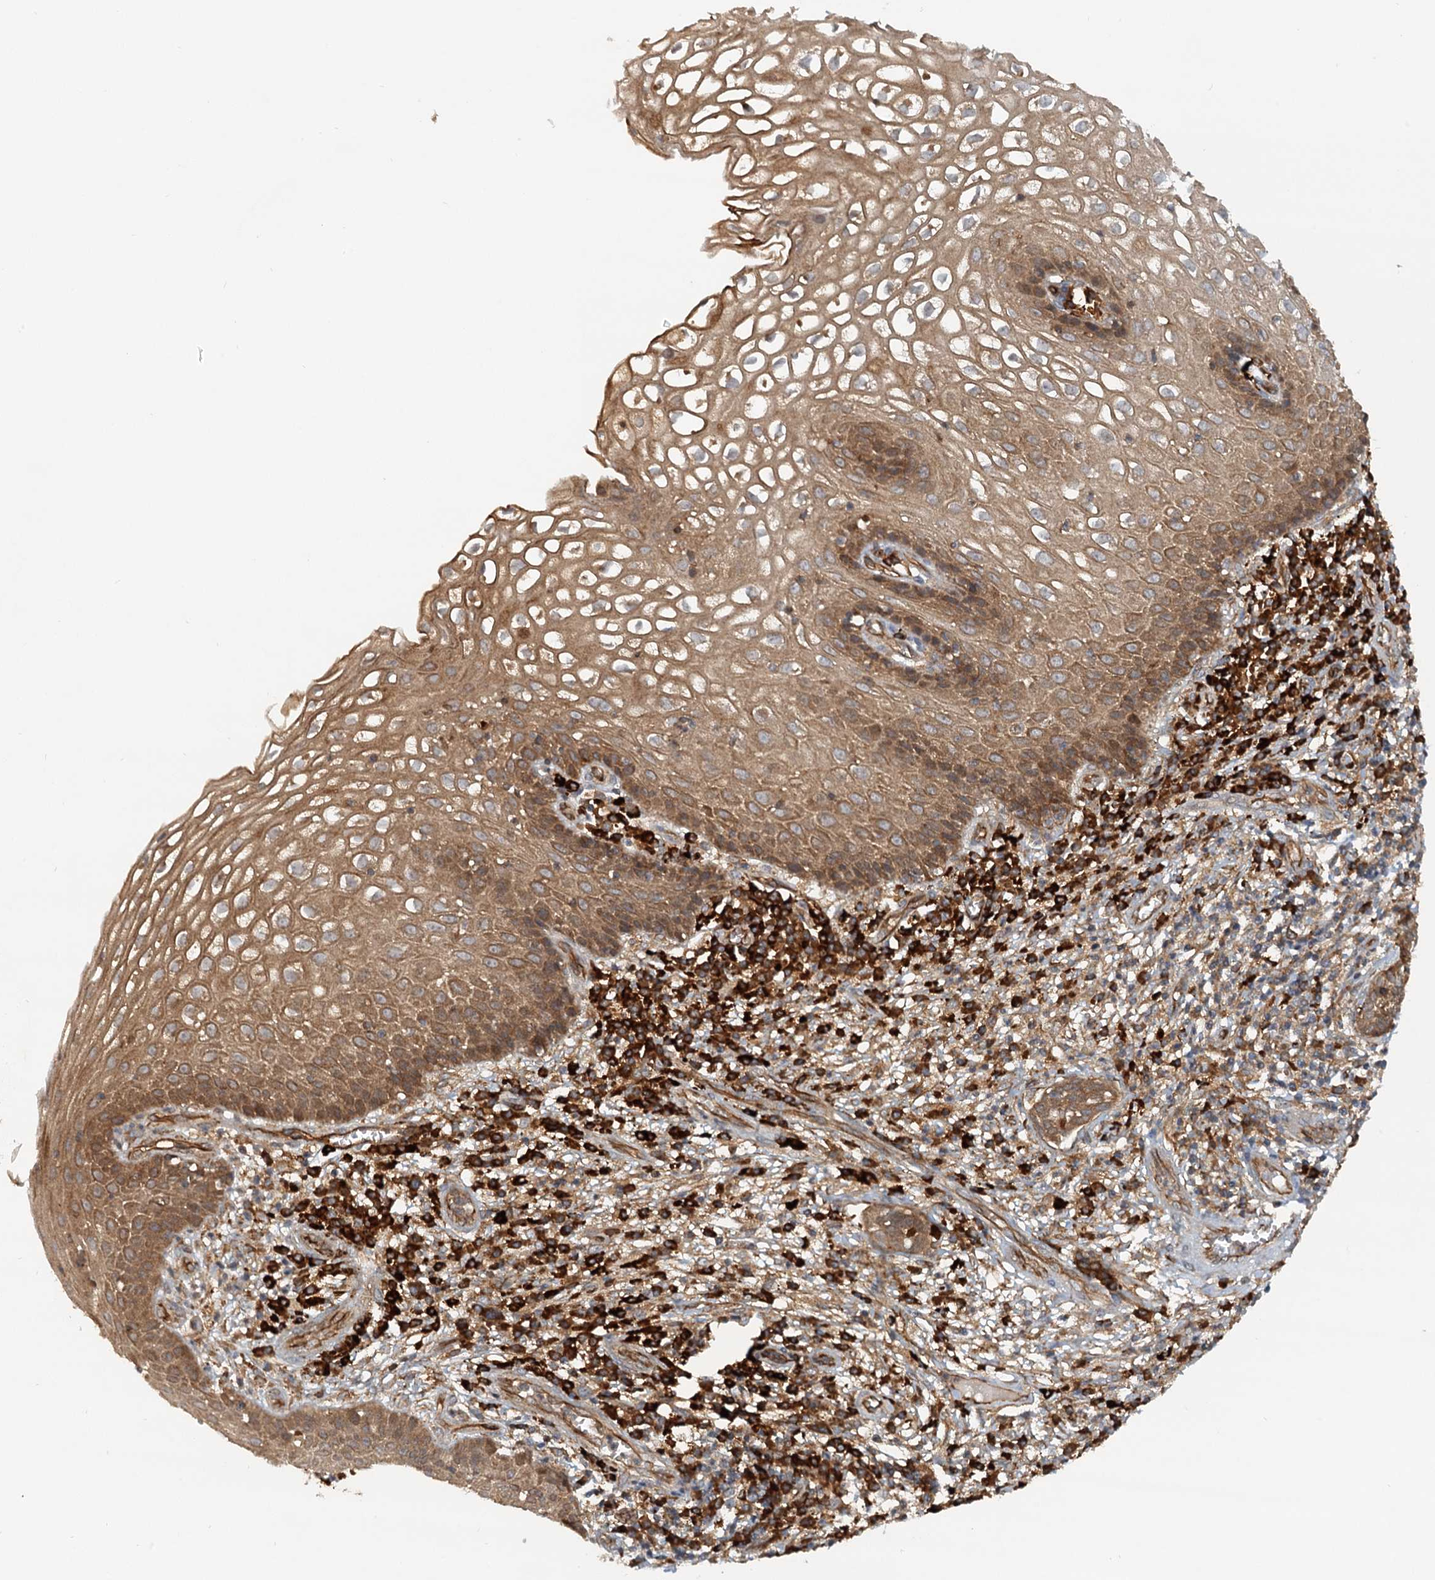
{"staining": {"intensity": "moderate", "quantity": ">75%", "location": "cytoplasmic/membranous"}, "tissue": "cervical cancer", "cell_type": "Tumor cells", "image_type": "cancer", "snomed": [{"axis": "morphology", "description": "Squamous cell carcinoma, NOS"}, {"axis": "topography", "description": "Cervix"}], "caption": "Cervical squamous cell carcinoma stained for a protein (brown) displays moderate cytoplasmic/membranous positive staining in approximately >75% of tumor cells.", "gene": "NIPAL3", "patient": {"sex": "female", "age": 34}}